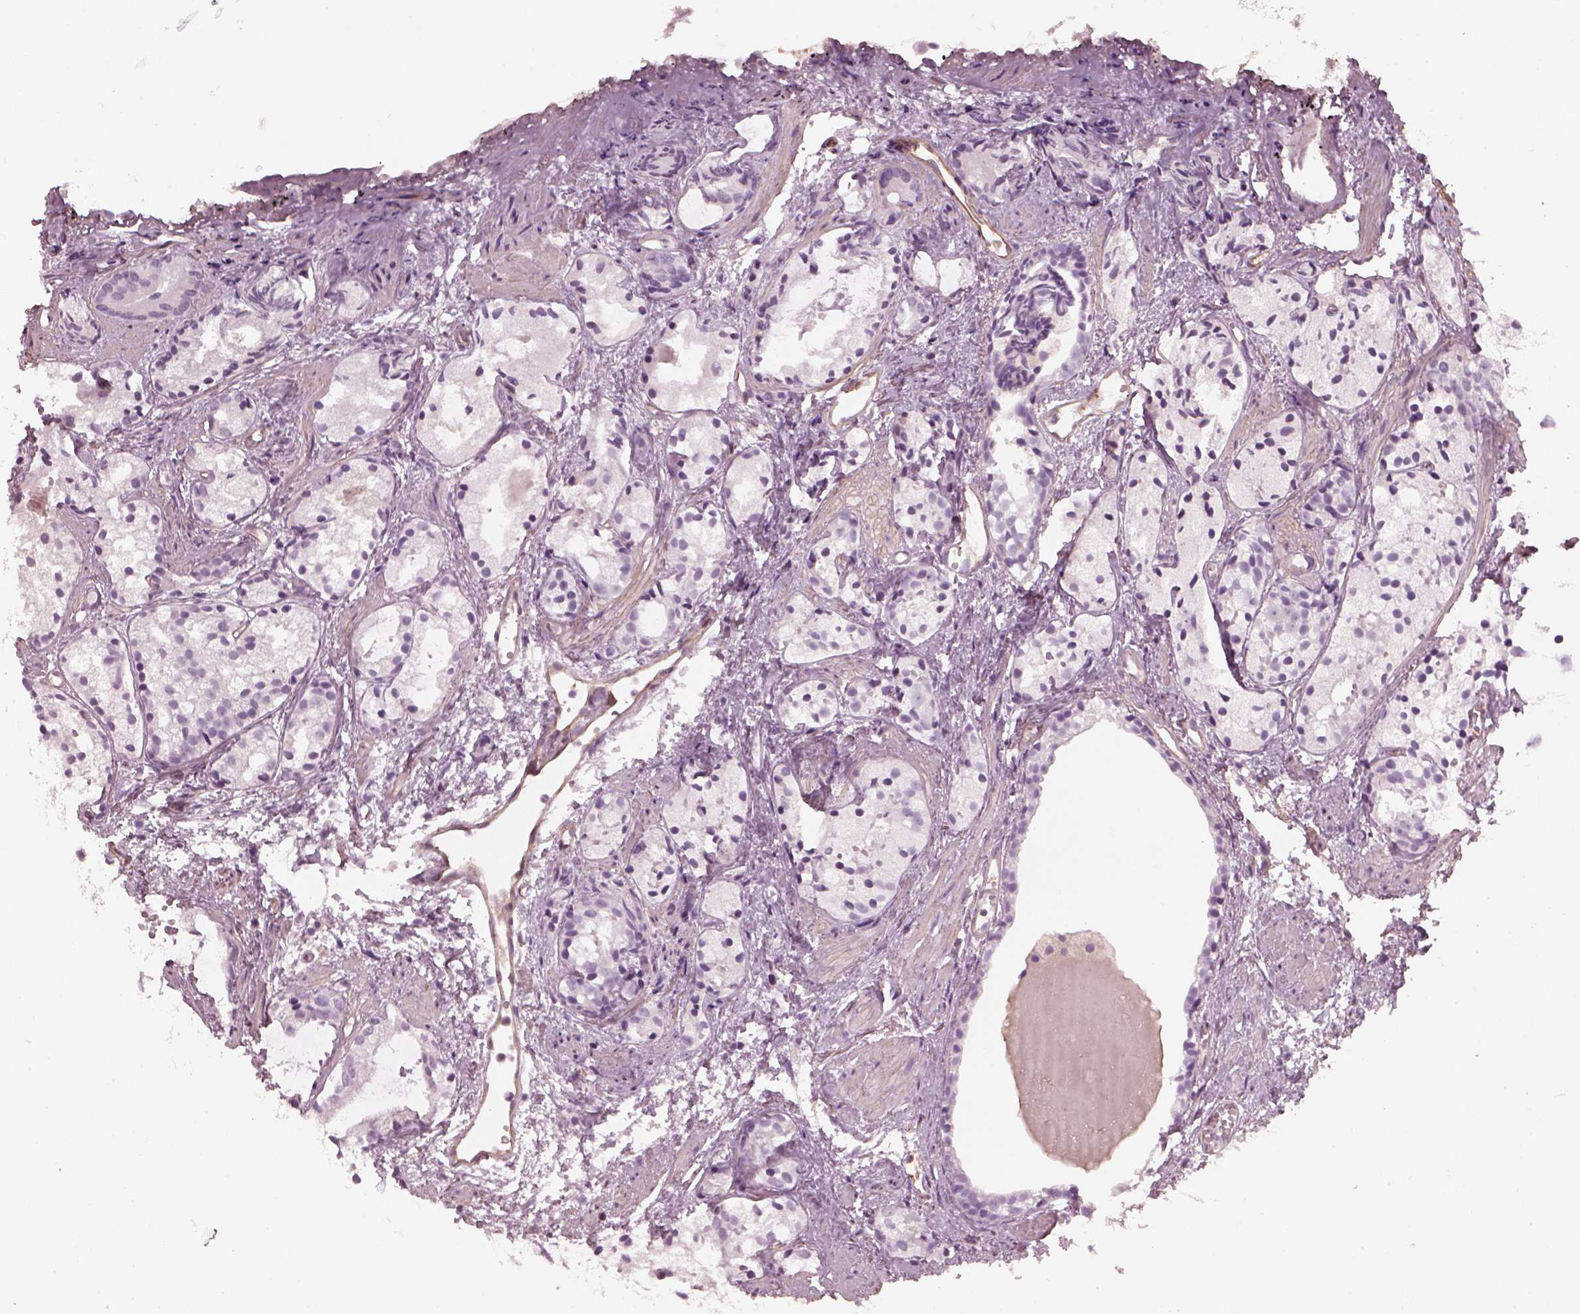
{"staining": {"intensity": "negative", "quantity": "none", "location": "none"}, "tissue": "prostate cancer", "cell_type": "Tumor cells", "image_type": "cancer", "snomed": [{"axis": "morphology", "description": "Adenocarcinoma, High grade"}, {"axis": "topography", "description": "Prostate"}], "caption": "DAB (3,3'-diaminobenzidine) immunohistochemical staining of prostate cancer reveals no significant expression in tumor cells.", "gene": "EIF4E1B", "patient": {"sex": "male", "age": 85}}